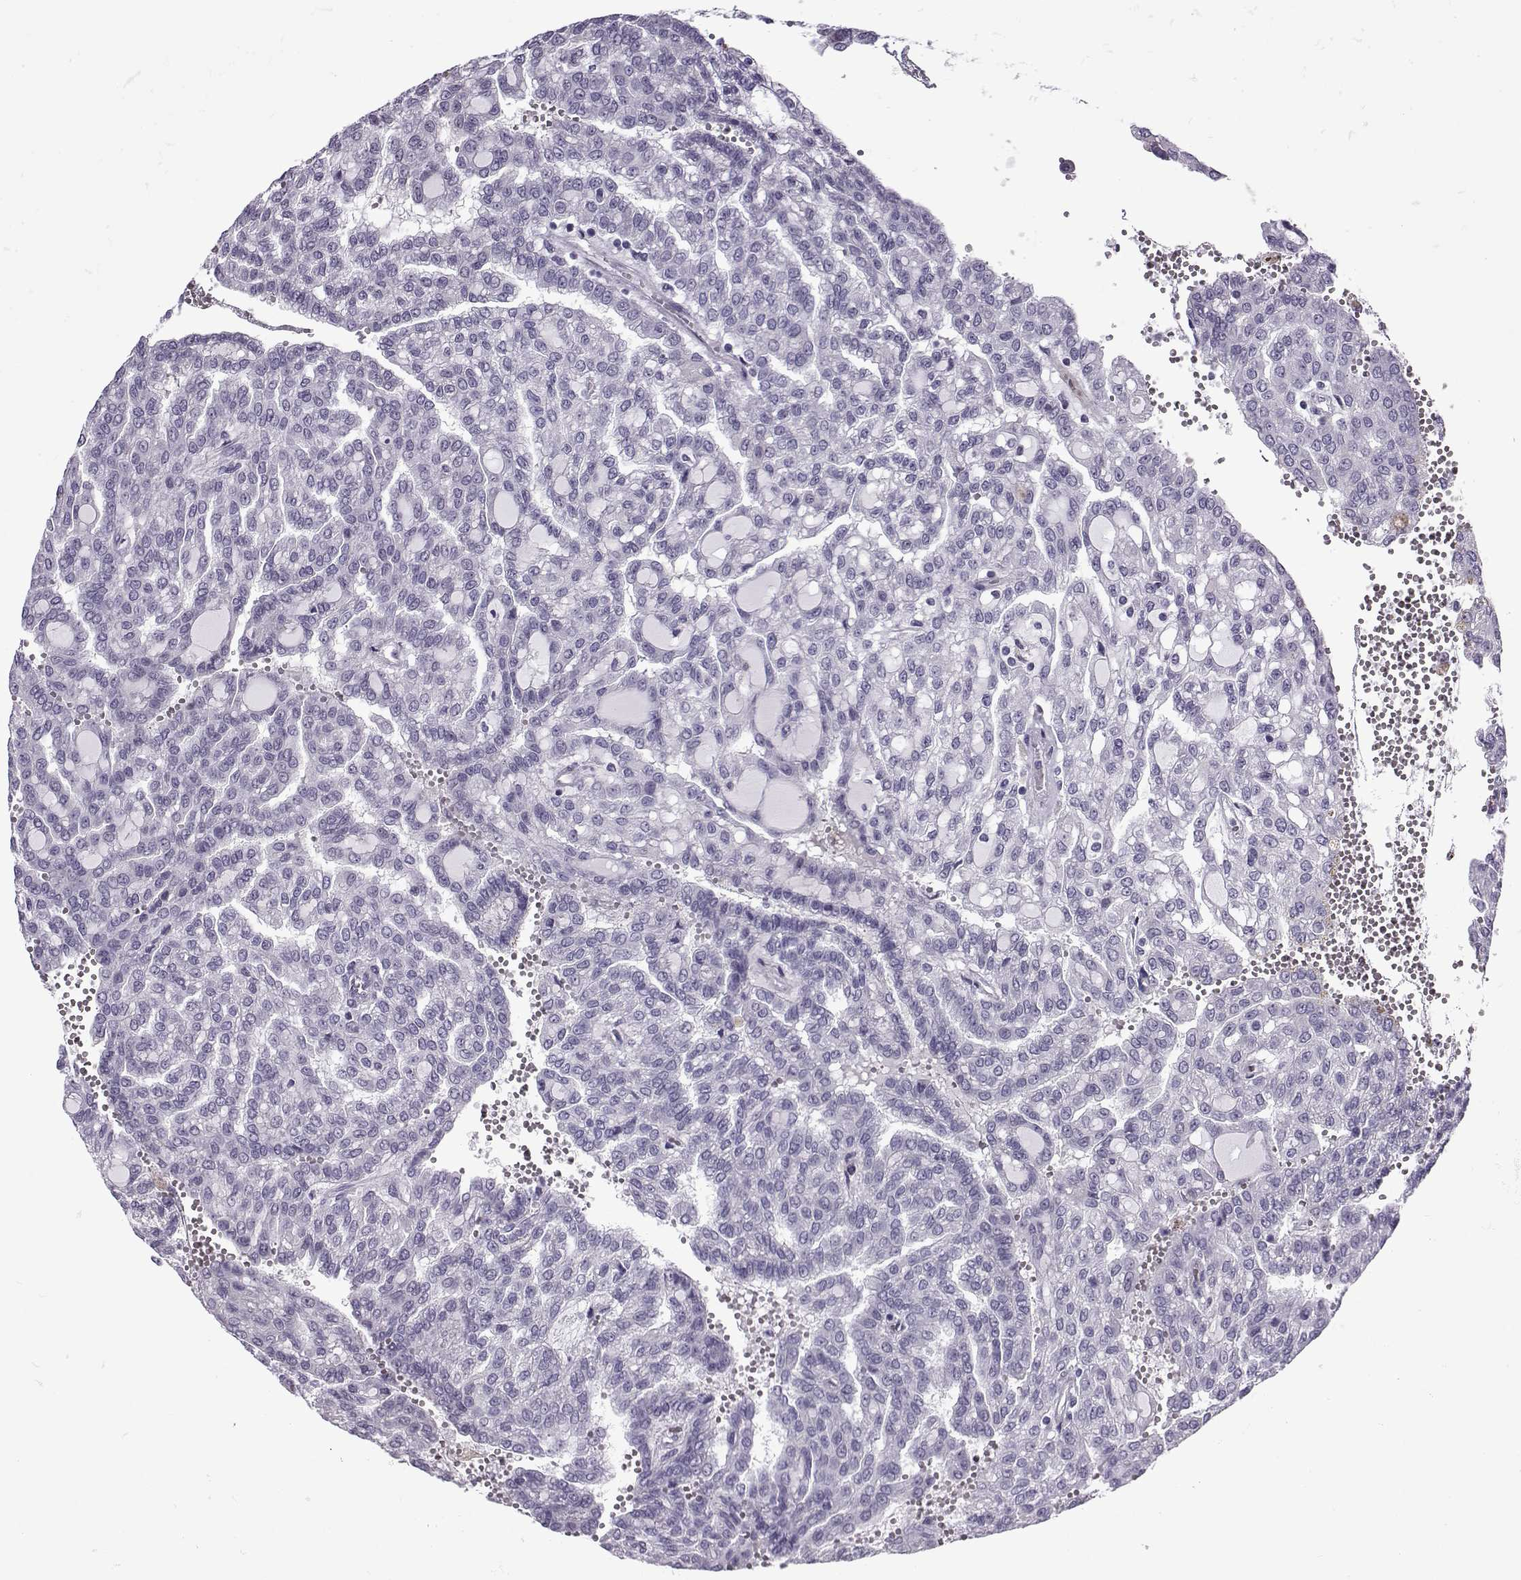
{"staining": {"intensity": "negative", "quantity": "none", "location": "none"}, "tissue": "renal cancer", "cell_type": "Tumor cells", "image_type": "cancer", "snomed": [{"axis": "morphology", "description": "Adenocarcinoma, NOS"}, {"axis": "topography", "description": "Kidney"}], "caption": "DAB (3,3'-diaminobenzidine) immunohistochemical staining of renal cancer (adenocarcinoma) reveals no significant staining in tumor cells.", "gene": "OIP5", "patient": {"sex": "male", "age": 63}}